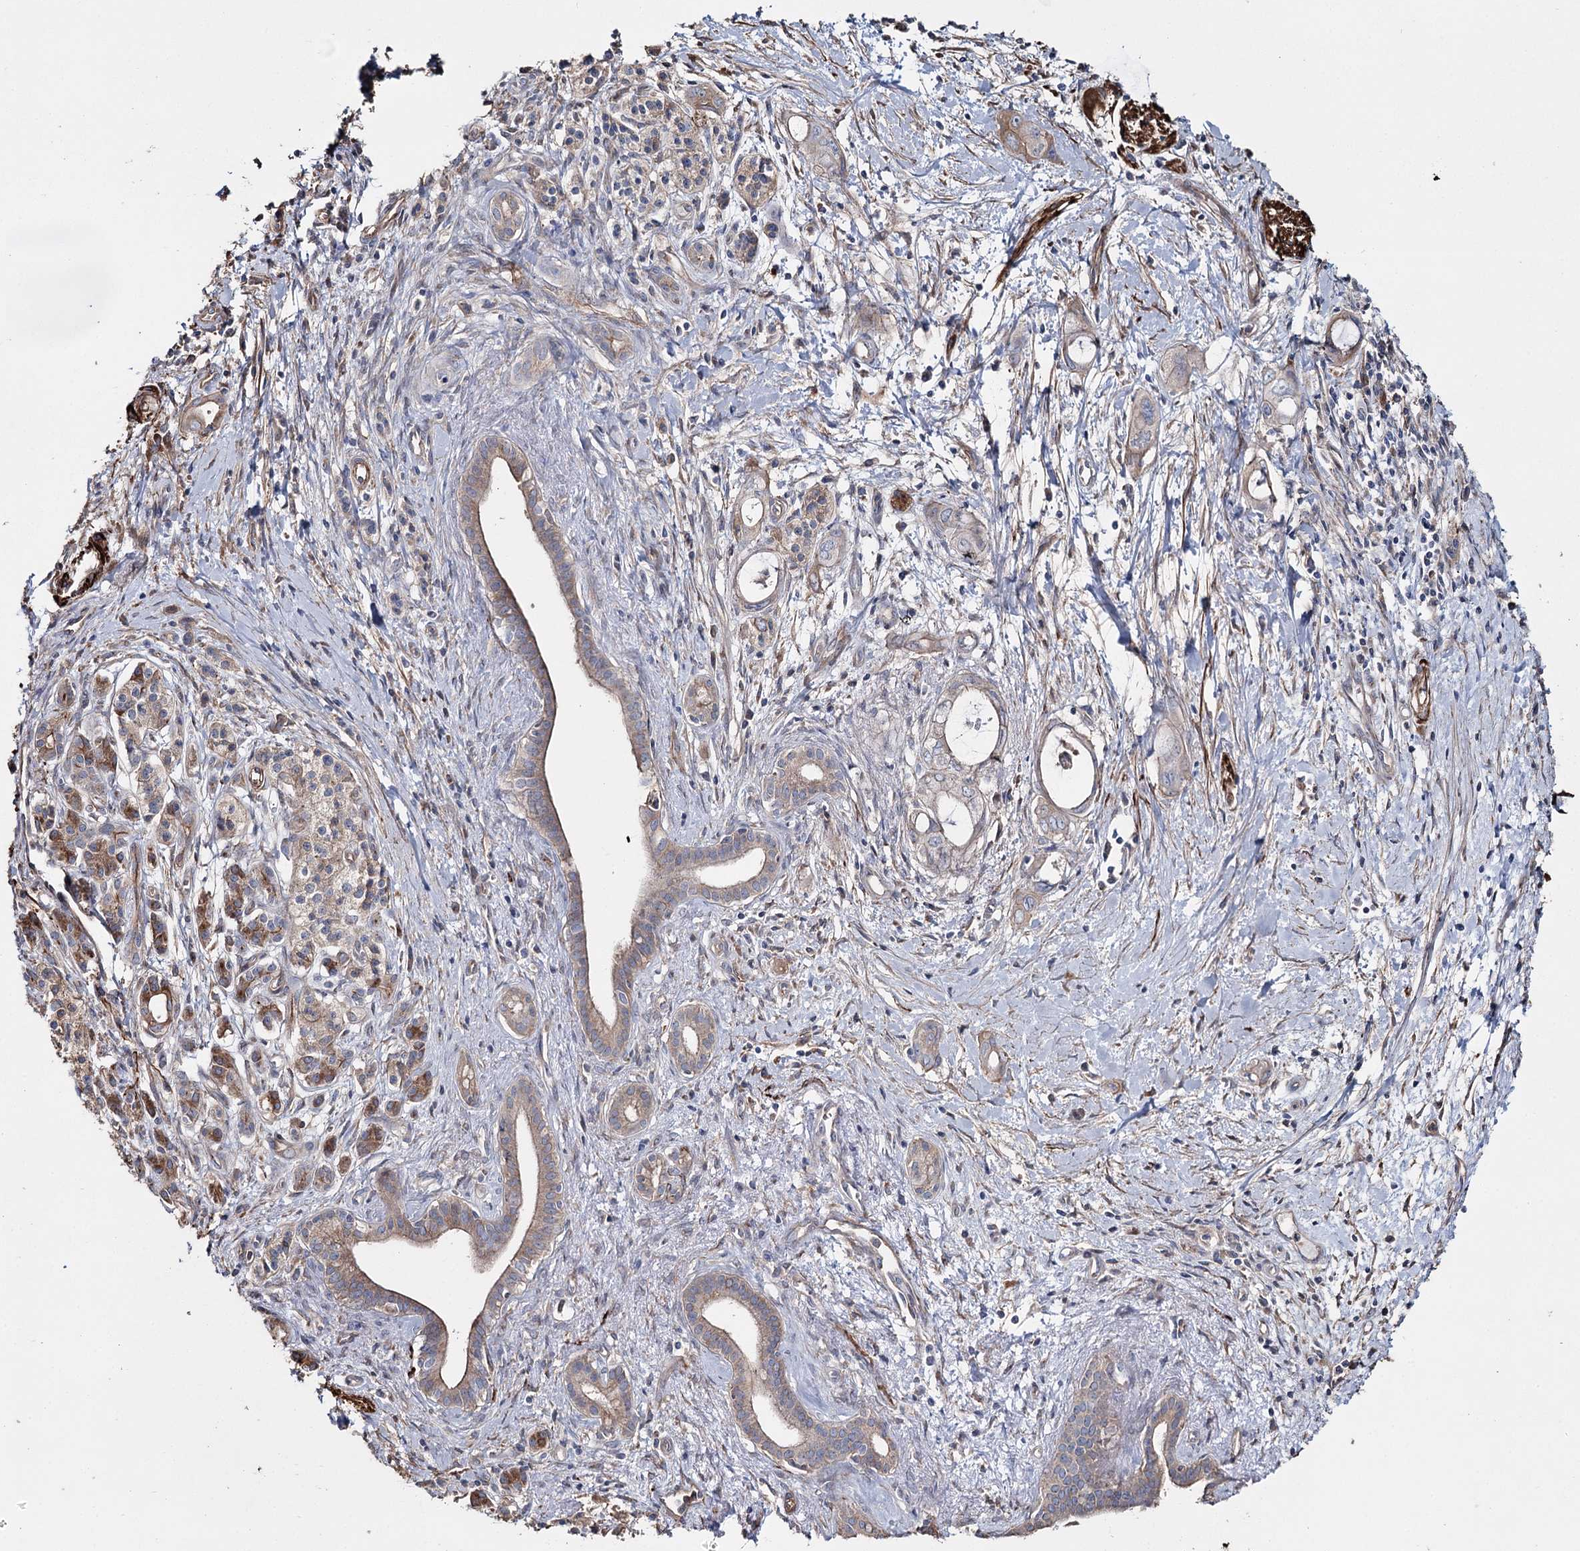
{"staining": {"intensity": "weak", "quantity": "<25%", "location": "cytoplasmic/membranous"}, "tissue": "pancreatic cancer", "cell_type": "Tumor cells", "image_type": "cancer", "snomed": [{"axis": "morphology", "description": "Adenocarcinoma, NOS"}, {"axis": "topography", "description": "Pancreas"}], "caption": "IHC histopathology image of human pancreatic cancer stained for a protein (brown), which demonstrates no staining in tumor cells.", "gene": "SUMF1", "patient": {"sex": "male", "age": 72}}